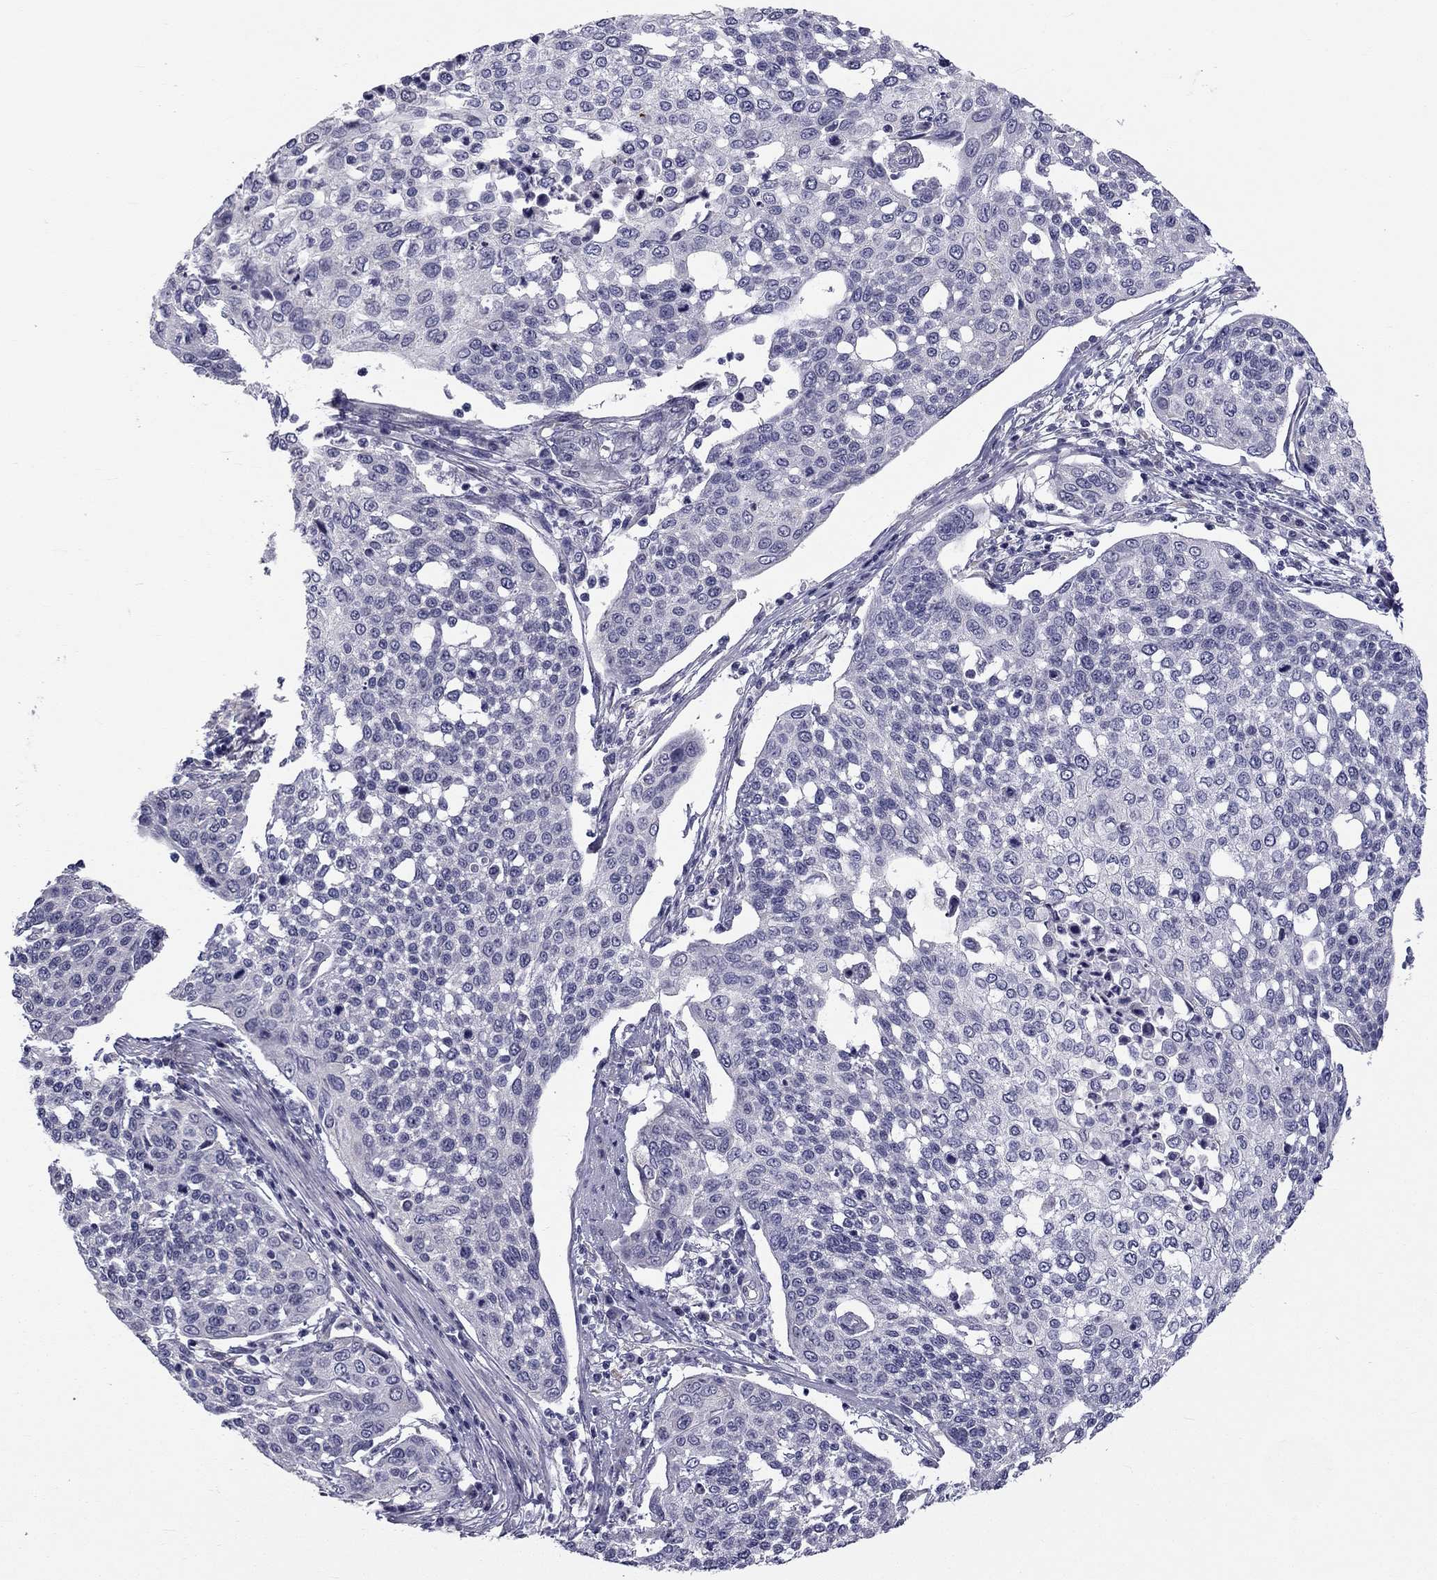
{"staining": {"intensity": "negative", "quantity": "none", "location": "none"}, "tissue": "cervical cancer", "cell_type": "Tumor cells", "image_type": "cancer", "snomed": [{"axis": "morphology", "description": "Squamous cell carcinoma, NOS"}, {"axis": "topography", "description": "Cervix"}], "caption": "An immunohistochemistry (IHC) image of squamous cell carcinoma (cervical) is shown. There is no staining in tumor cells of squamous cell carcinoma (cervical).", "gene": "CCDC40", "patient": {"sex": "female", "age": 34}}